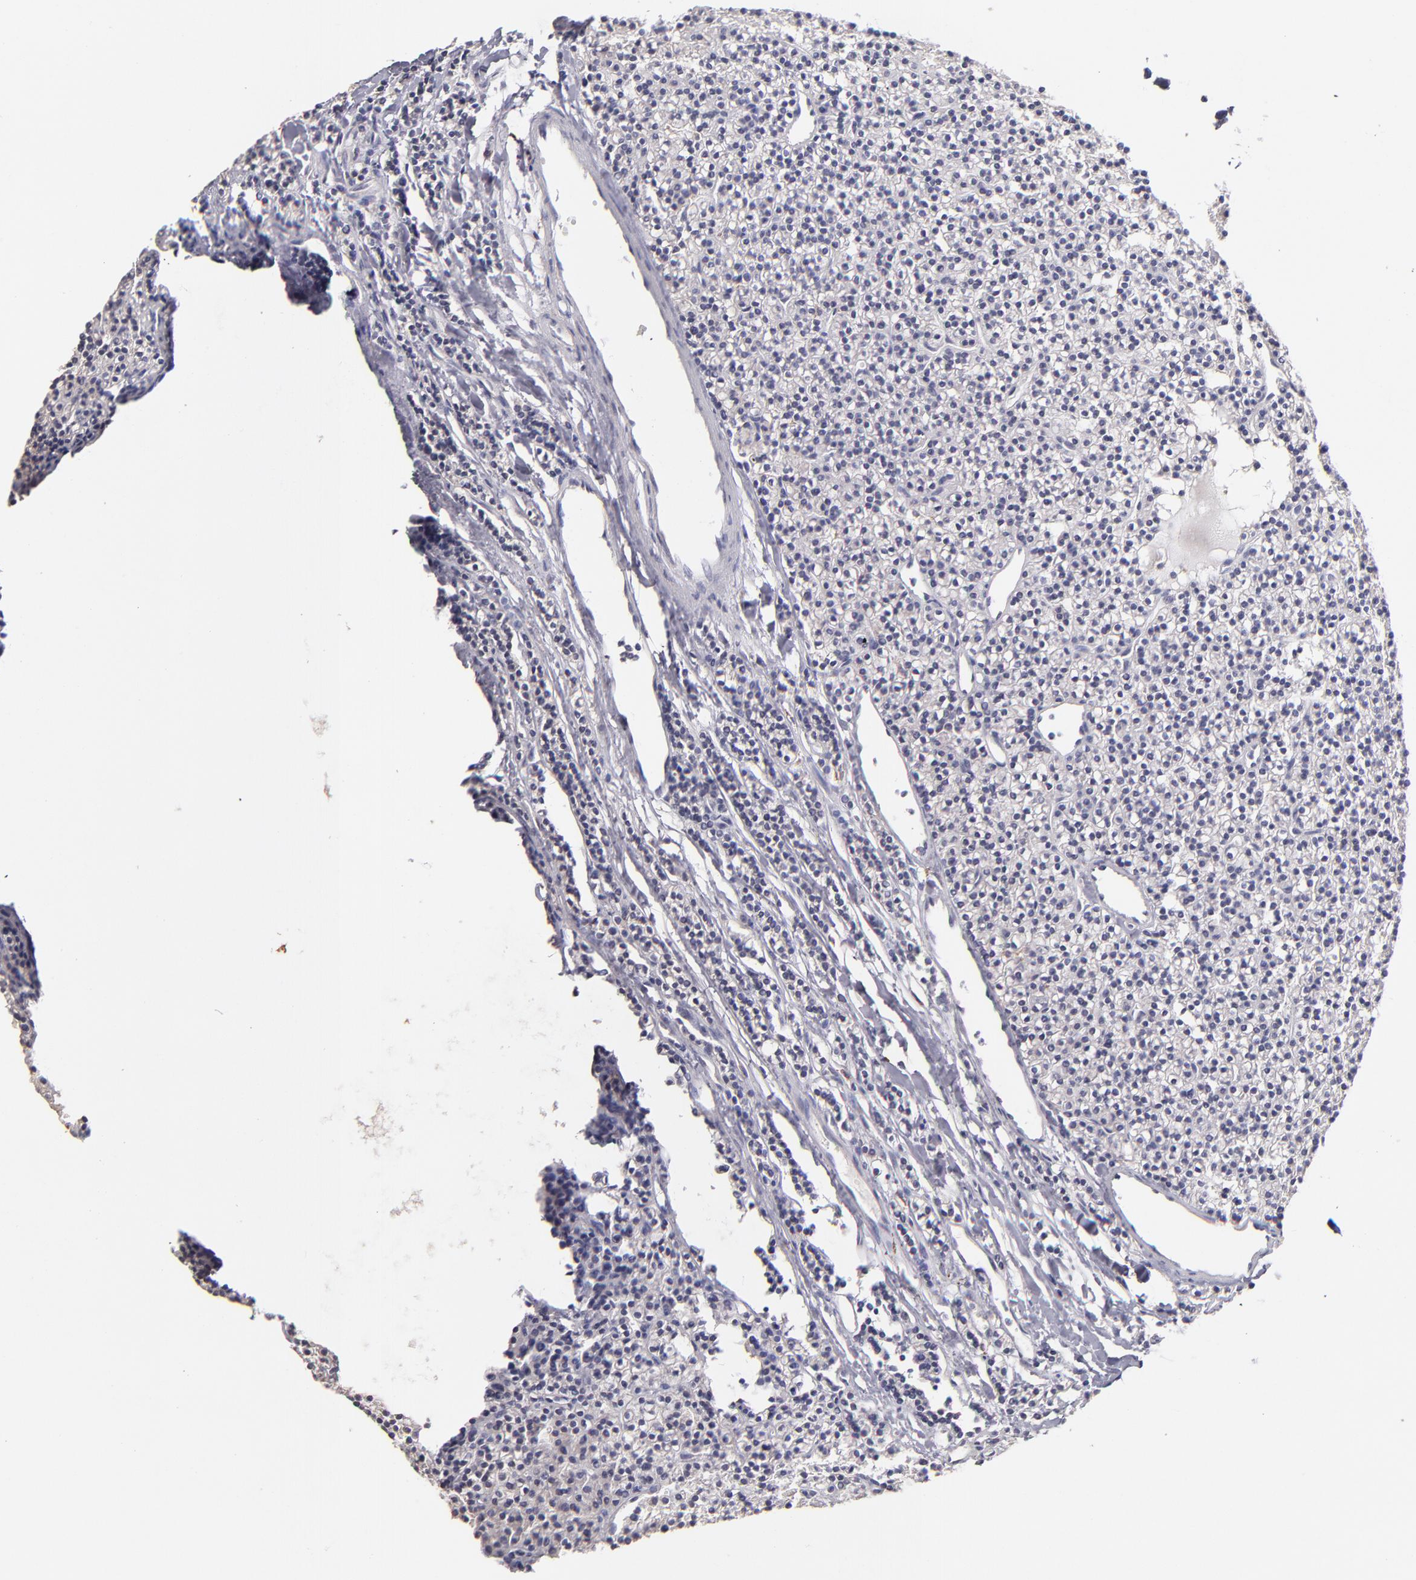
{"staining": {"intensity": "weak", "quantity": ">75%", "location": "cytoplasmic/membranous"}, "tissue": "parathyroid gland", "cell_type": "Glandular cells", "image_type": "normal", "snomed": [{"axis": "morphology", "description": "Normal tissue, NOS"}, {"axis": "topography", "description": "Parathyroid gland"}], "caption": "IHC image of unremarkable parathyroid gland stained for a protein (brown), which exhibits low levels of weak cytoplasmic/membranous staining in about >75% of glandular cells.", "gene": "GLDC", "patient": {"sex": "female", "age": 45}}